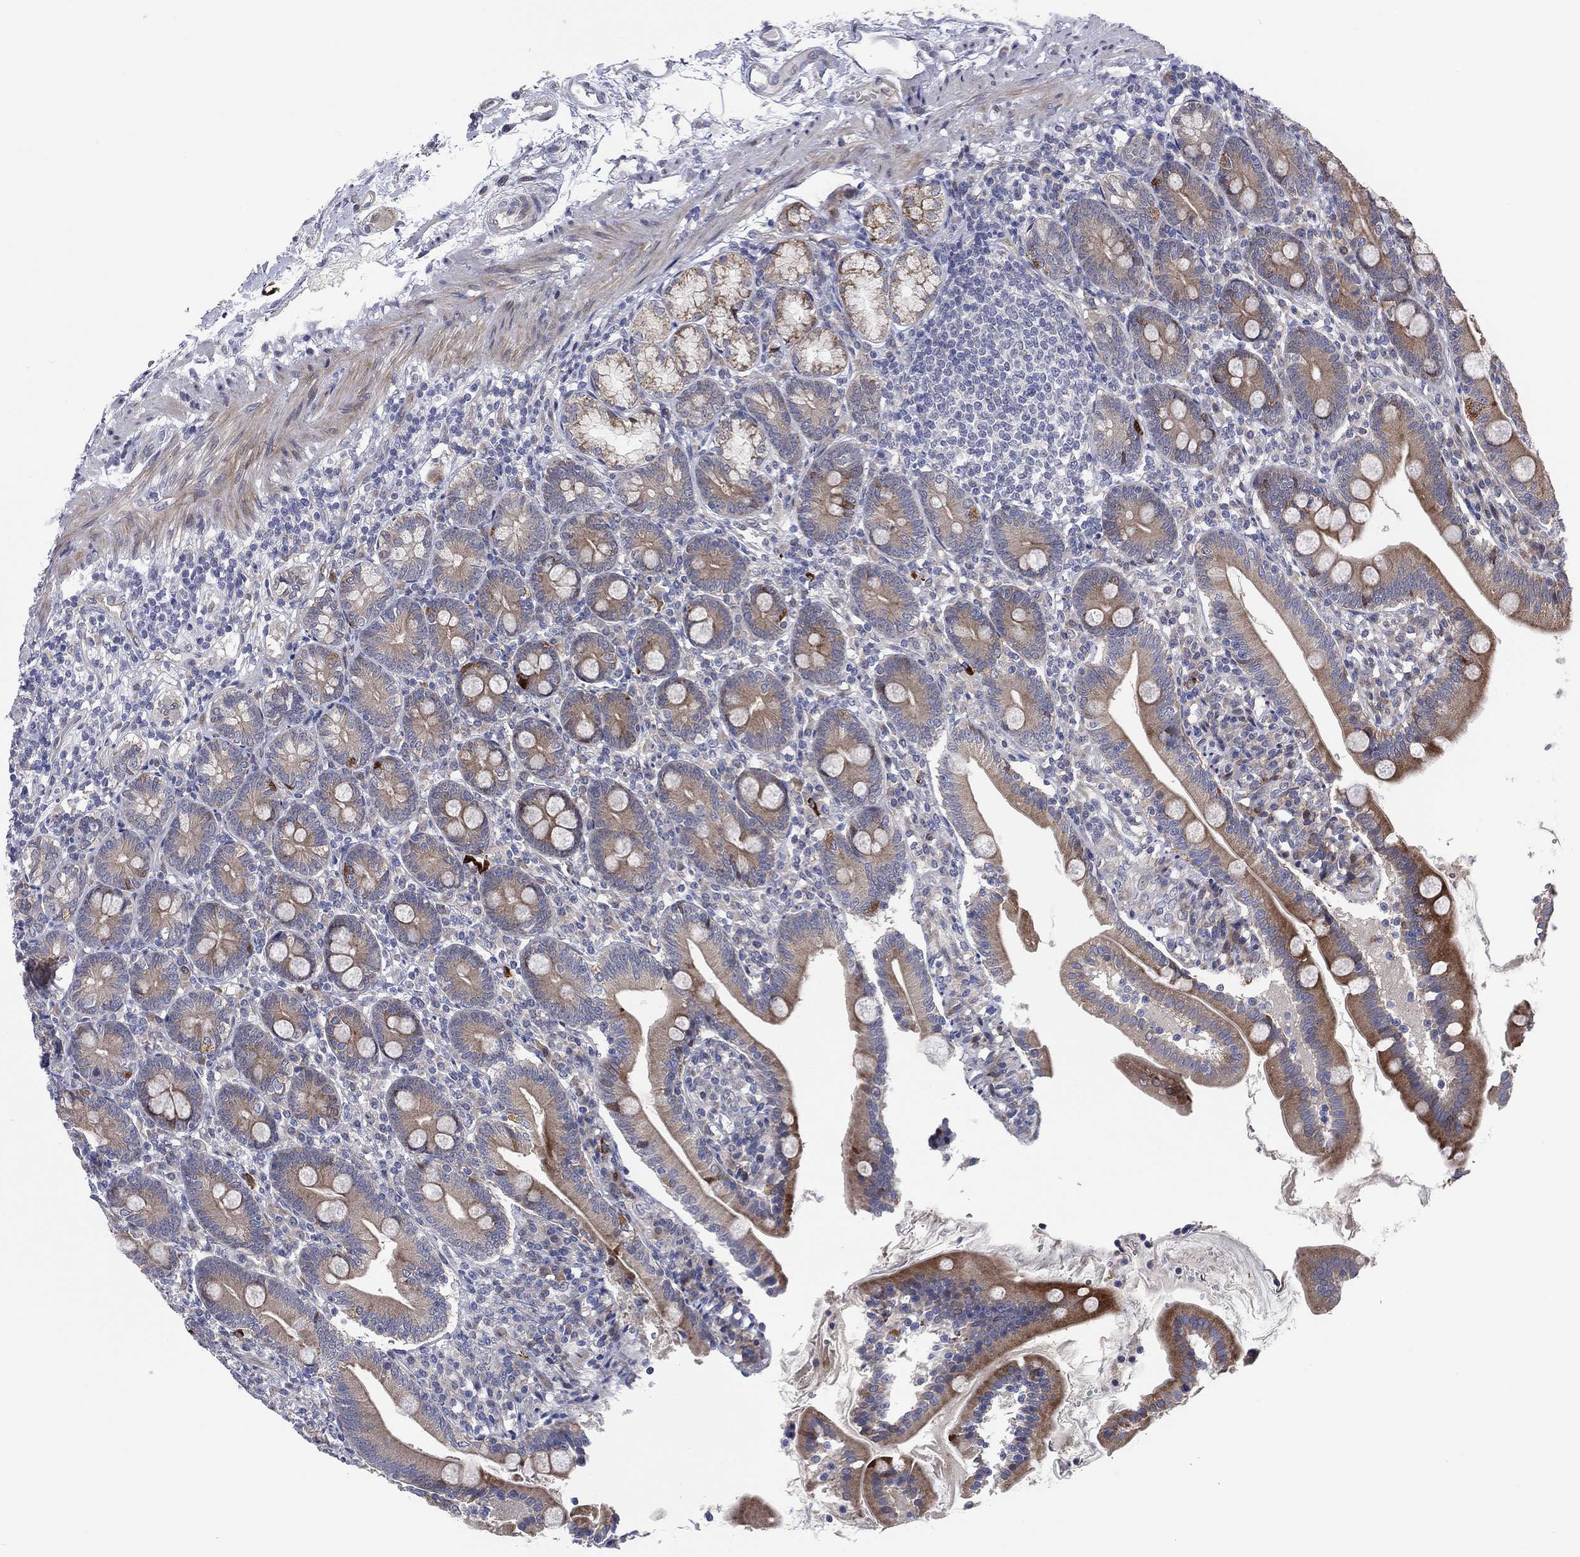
{"staining": {"intensity": "strong", "quantity": ">75%", "location": "cytoplasmic/membranous"}, "tissue": "duodenum", "cell_type": "Glandular cells", "image_type": "normal", "snomed": [{"axis": "morphology", "description": "Normal tissue, NOS"}, {"axis": "topography", "description": "Duodenum"}], "caption": "Approximately >75% of glandular cells in unremarkable duodenum demonstrate strong cytoplasmic/membranous protein expression as visualized by brown immunohistochemical staining.", "gene": "UTP14A", "patient": {"sex": "female", "age": 67}}